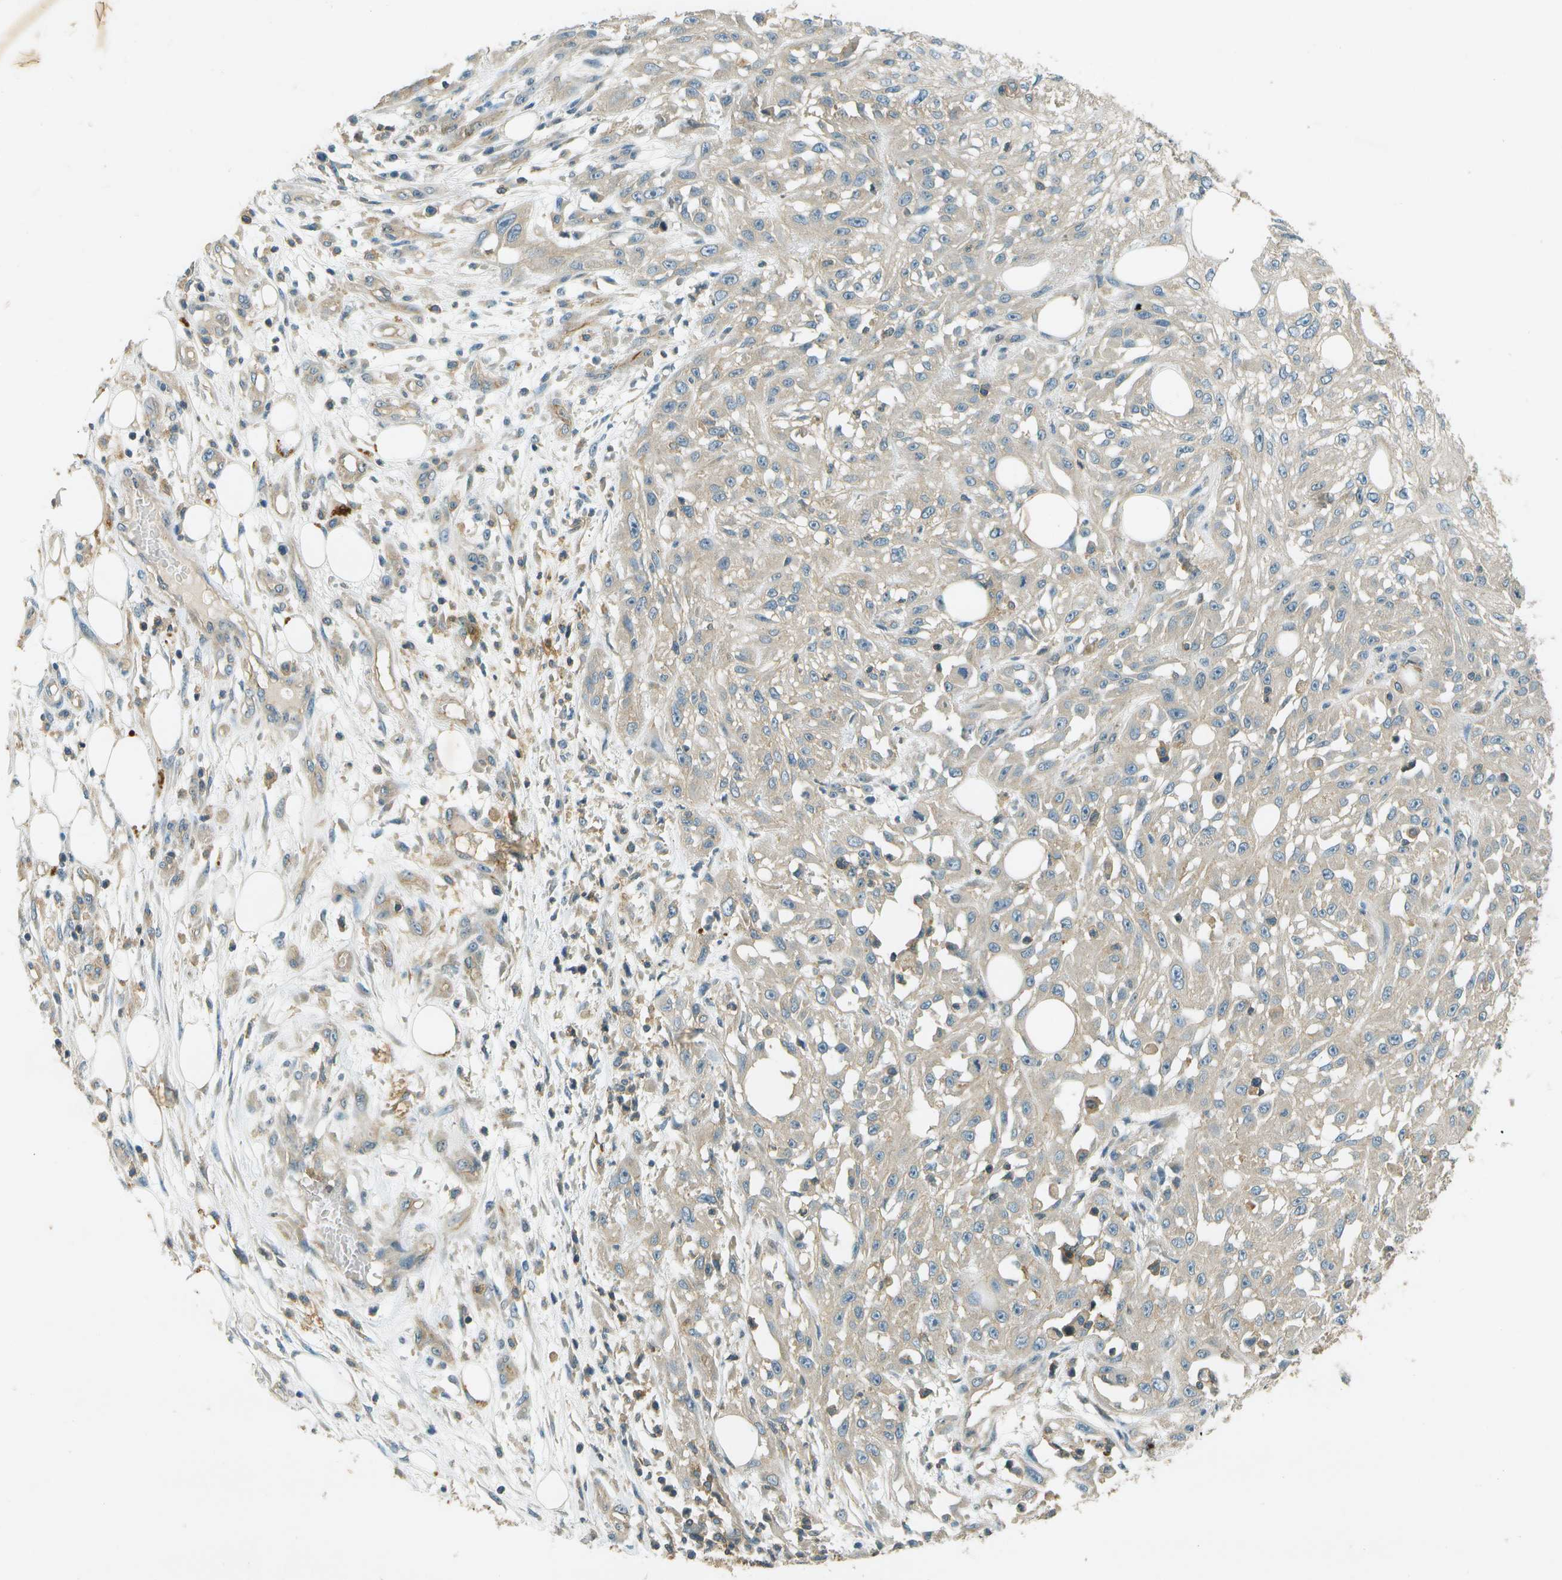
{"staining": {"intensity": "negative", "quantity": "none", "location": "none"}, "tissue": "skin cancer", "cell_type": "Tumor cells", "image_type": "cancer", "snomed": [{"axis": "morphology", "description": "Squamous cell carcinoma, NOS"}, {"axis": "morphology", "description": "Squamous cell carcinoma, metastatic, NOS"}, {"axis": "topography", "description": "Skin"}, {"axis": "topography", "description": "Lymph node"}], "caption": "DAB immunohistochemical staining of human skin cancer displays no significant expression in tumor cells.", "gene": "NUDT4", "patient": {"sex": "male", "age": 75}}